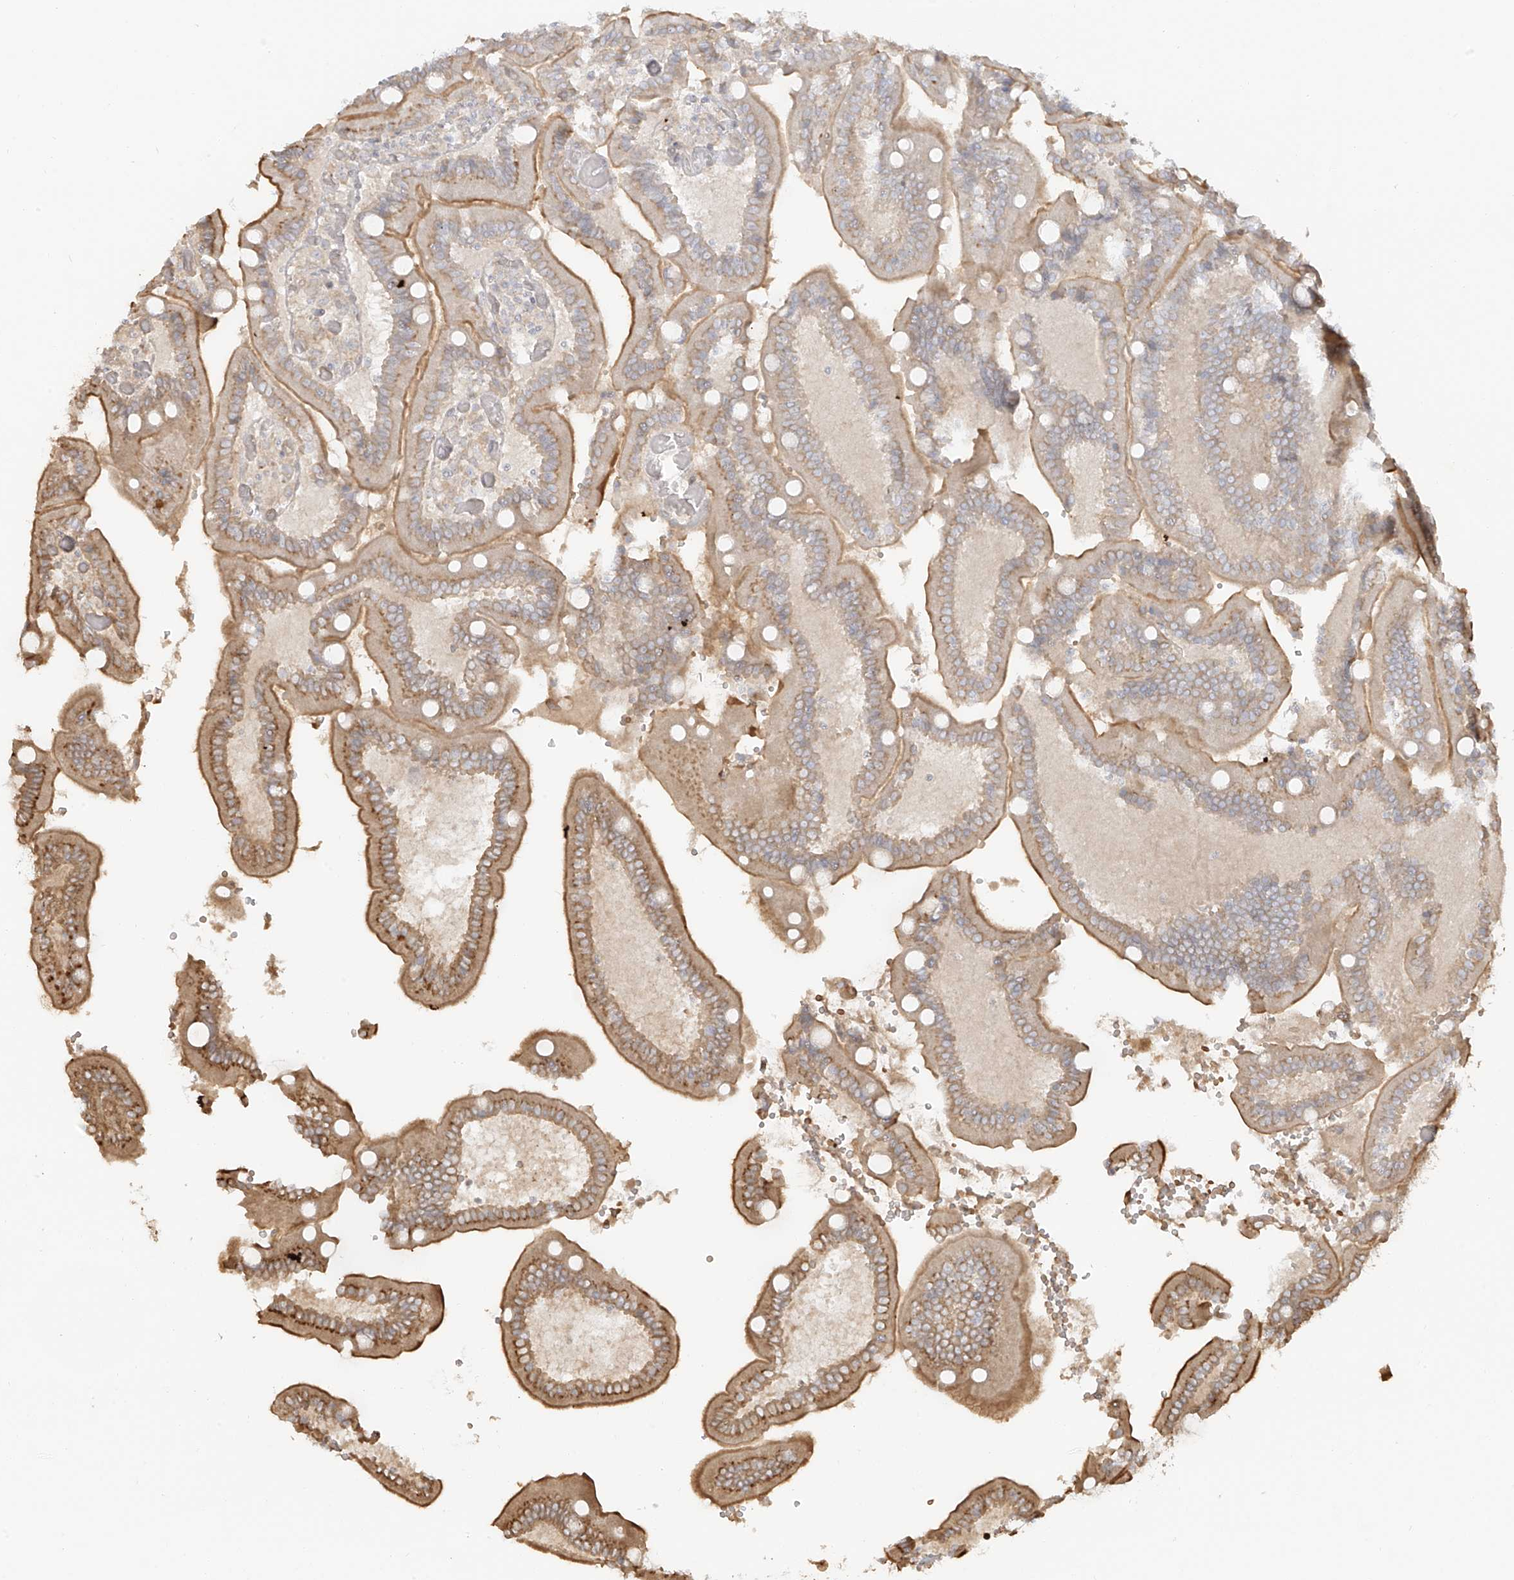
{"staining": {"intensity": "moderate", "quantity": ">75%", "location": "cytoplasmic/membranous"}, "tissue": "duodenum", "cell_type": "Glandular cells", "image_type": "normal", "snomed": [{"axis": "morphology", "description": "Normal tissue, NOS"}, {"axis": "topography", "description": "Duodenum"}], "caption": "A histopathology image of human duodenum stained for a protein reveals moderate cytoplasmic/membranous brown staining in glandular cells. Using DAB (brown) and hematoxylin (blue) stains, captured at high magnification using brightfield microscopy.", "gene": "UPK1B", "patient": {"sex": "female", "age": 62}}